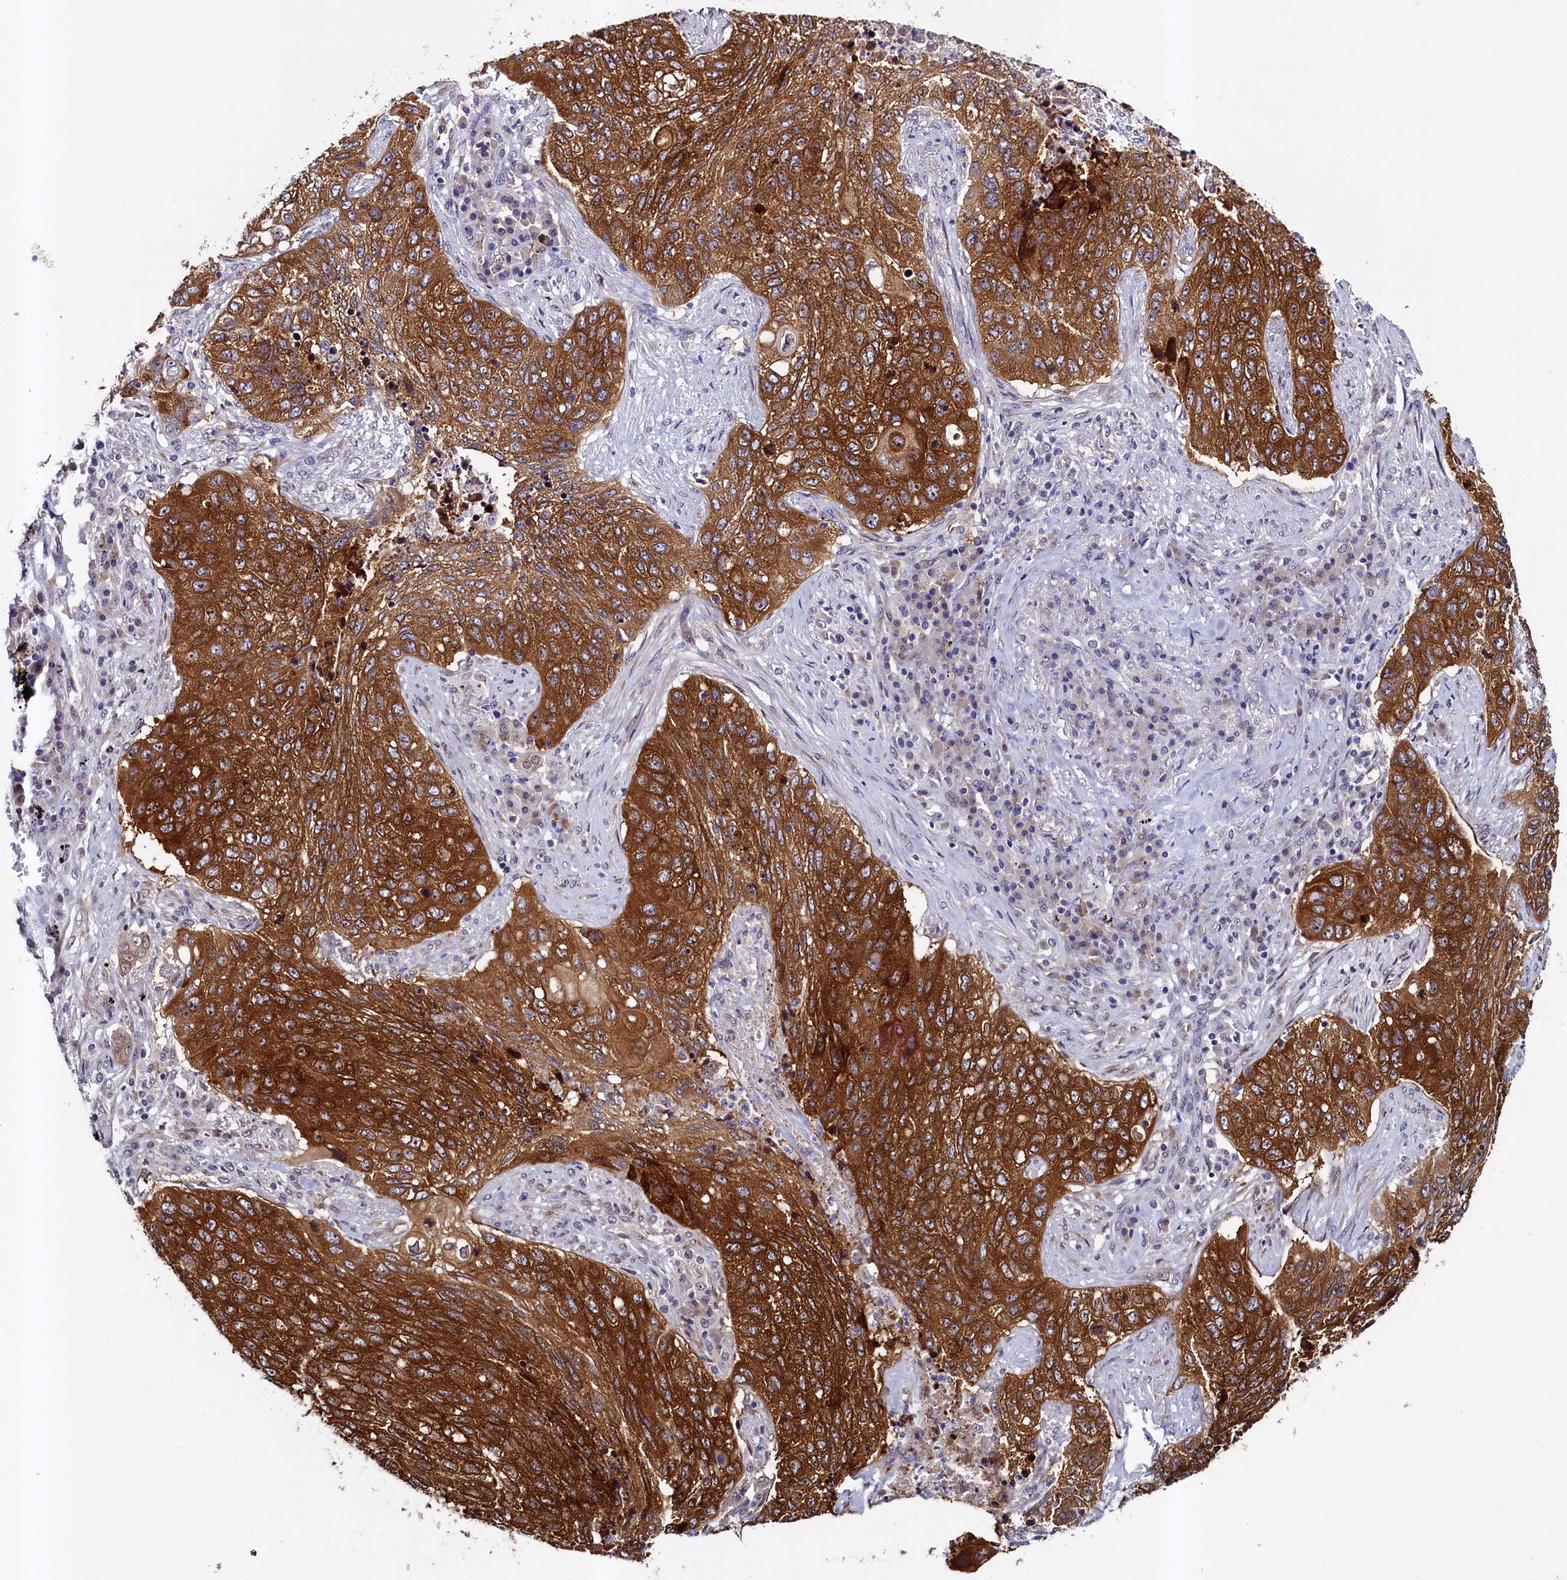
{"staining": {"intensity": "strong", "quantity": ">75%", "location": "cytoplasmic/membranous"}, "tissue": "lung cancer", "cell_type": "Tumor cells", "image_type": "cancer", "snomed": [{"axis": "morphology", "description": "Squamous cell carcinoma, NOS"}, {"axis": "topography", "description": "Lung"}], "caption": "Lung cancer was stained to show a protein in brown. There is high levels of strong cytoplasmic/membranous staining in approximately >75% of tumor cells. (DAB IHC, brown staining for protein, blue staining for nuclei).", "gene": "PACSIN3", "patient": {"sex": "female", "age": 63}}